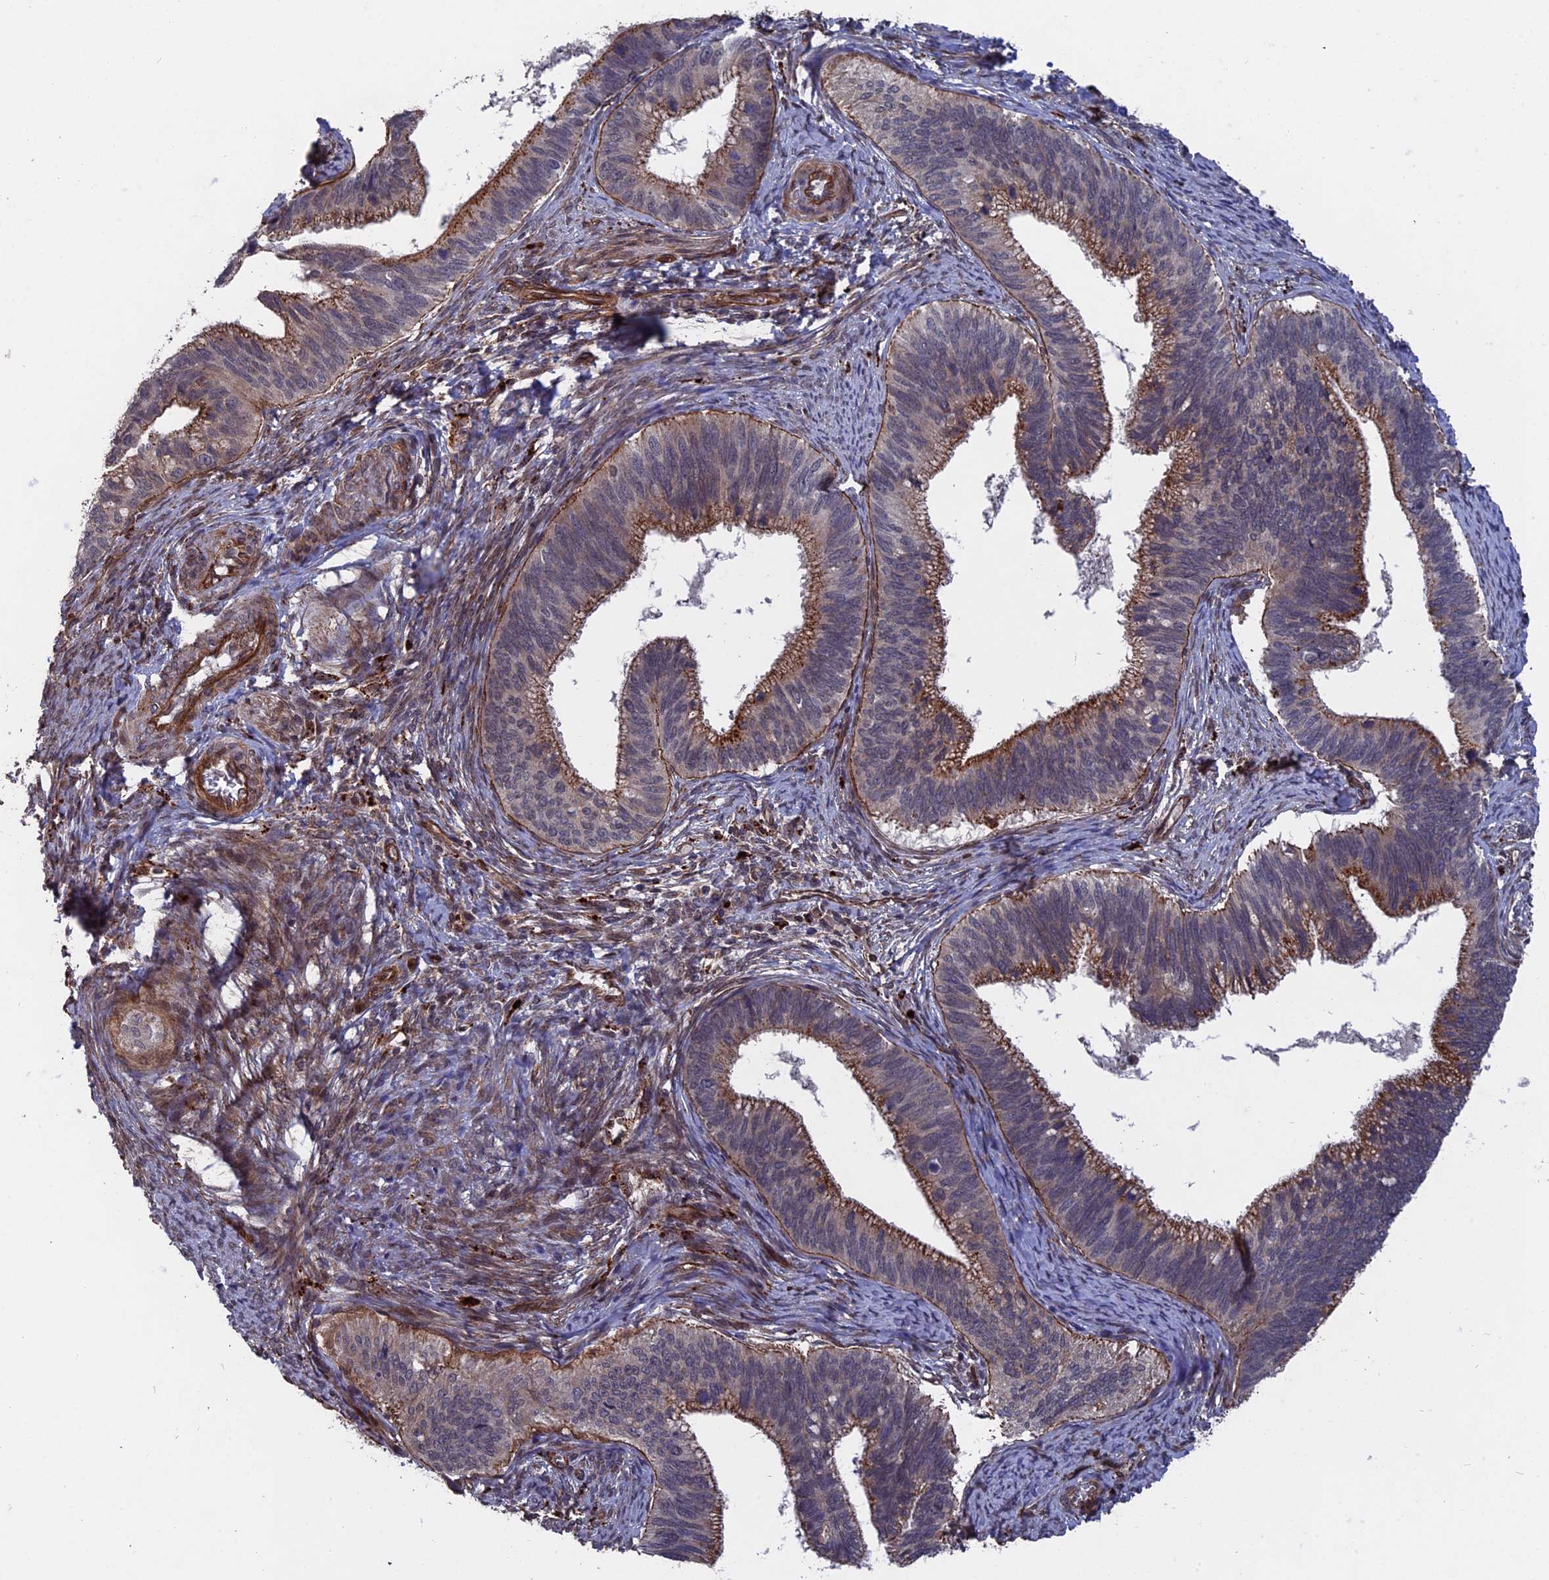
{"staining": {"intensity": "moderate", "quantity": "25%-75%", "location": "cytoplasmic/membranous"}, "tissue": "cervical cancer", "cell_type": "Tumor cells", "image_type": "cancer", "snomed": [{"axis": "morphology", "description": "Adenocarcinoma, NOS"}, {"axis": "topography", "description": "Cervix"}], "caption": "Moderate cytoplasmic/membranous protein expression is identified in approximately 25%-75% of tumor cells in adenocarcinoma (cervical).", "gene": "NOSIP", "patient": {"sex": "female", "age": 42}}